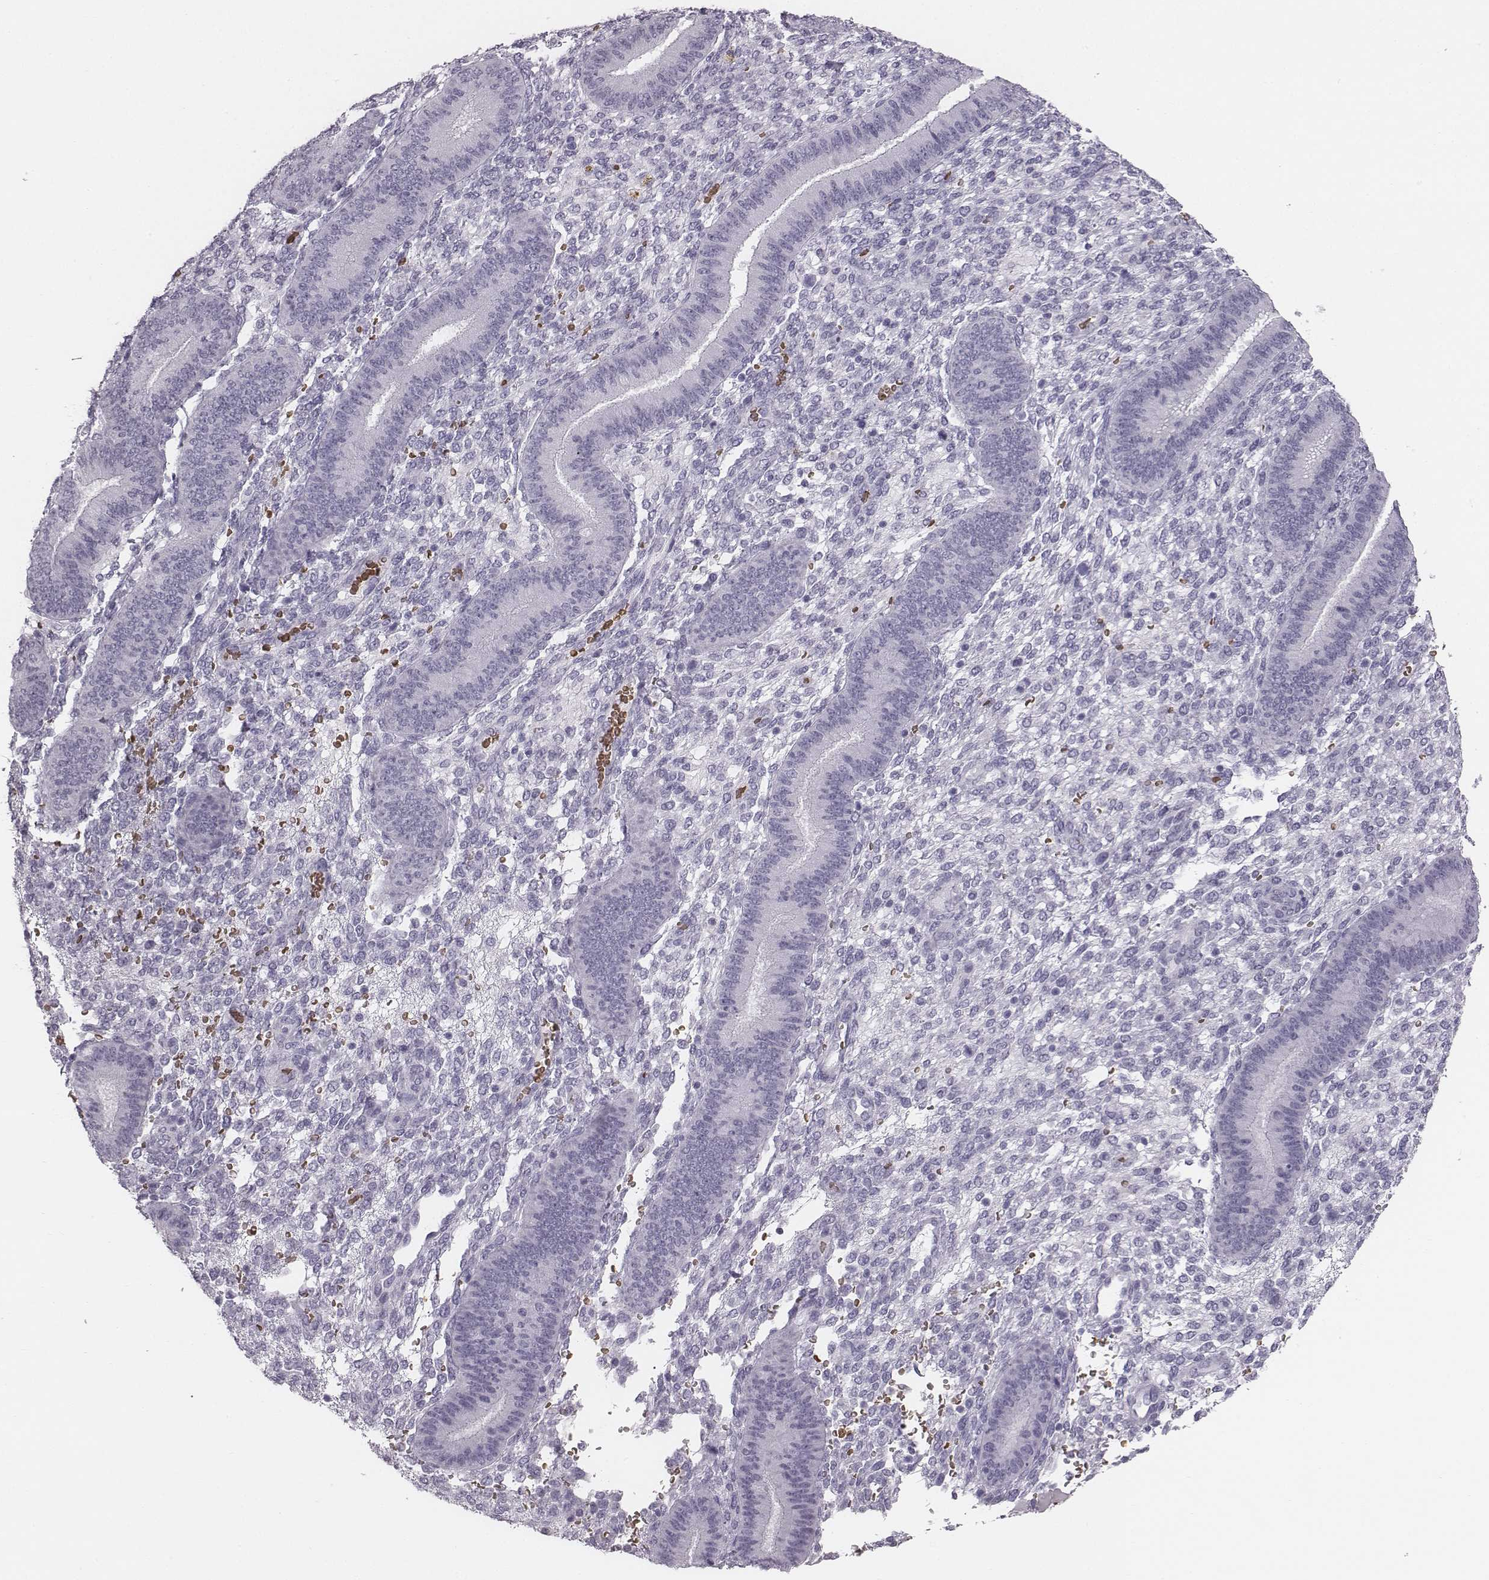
{"staining": {"intensity": "negative", "quantity": "none", "location": "none"}, "tissue": "endometrium", "cell_type": "Cells in endometrial stroma", "image_type": "normal", "snomed": [{"axis": "morphology", "description": "Normal tissue, NOS"}, {"axis": "topography", "description": "Endometrium"}], "caption": "Immunohistochemistry image of normal endometrium: human endometrium stained with DAB (3,3'-diaminobenzidine) demonstrates no significant protein positivity in cells in endometrial stroma.", "gene": "HBZ", "patient": {"sex": "female", "age": 39}}